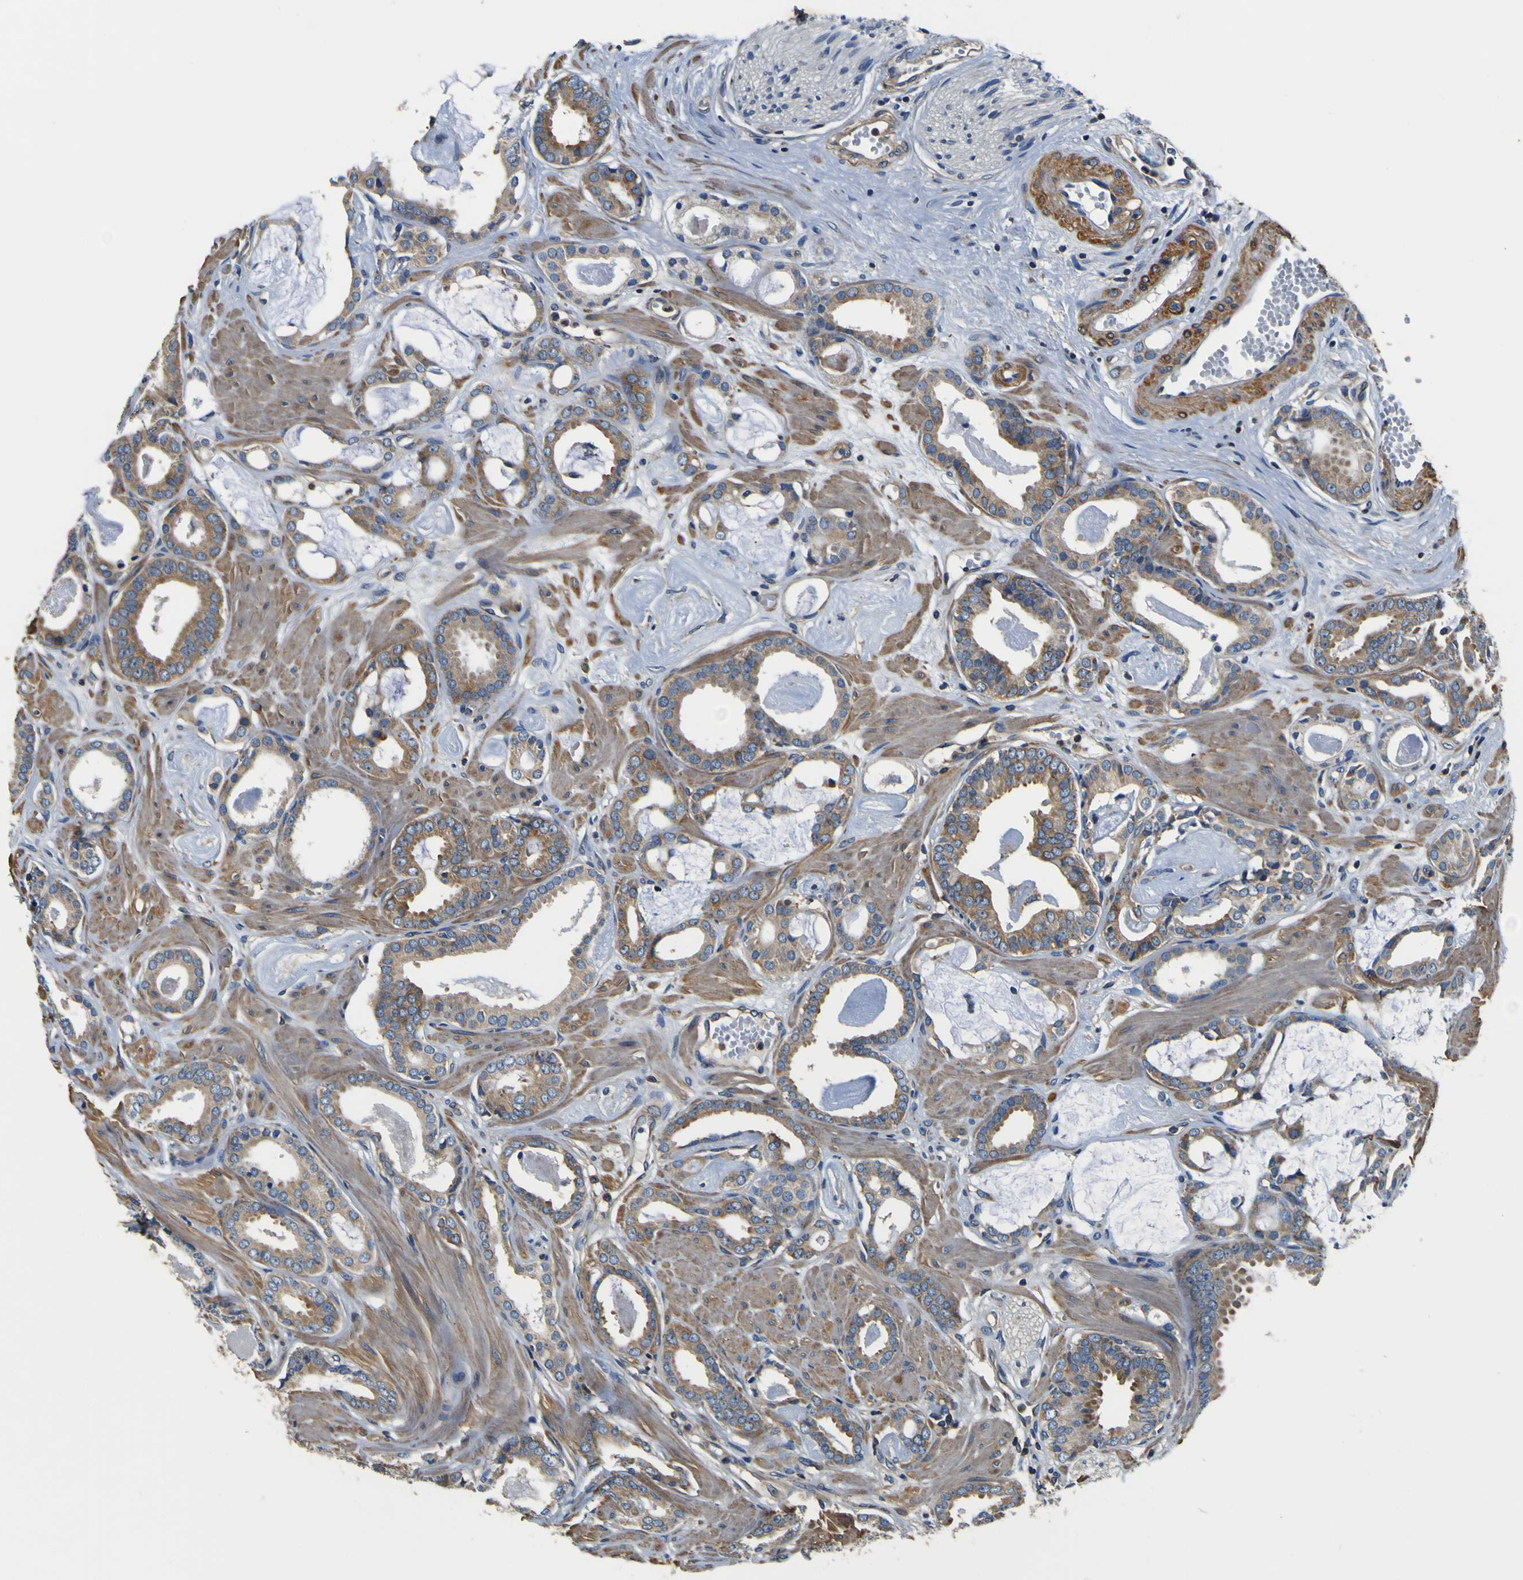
{"staining": {"intensity": "moderate", "quantity": ">75%", "location": "cytoplasmic/membranous"}, "tissue": "prostate cancer", "cell_type": "Tumor cells", "image_type": "cancer", "snomed": [{"axis": "morphology", "description": "Adenocarcinoma, Low grade"}, {"axis": "topography", "description": "Prostate"}], "caption": "A high-resolution image shows immunohistochemistry (IHC) staining of prostate adenocarcinoma (low-grade), which reveals moderate cytoplasmic/membranous positivity in approximately >75% of tumor cells.", "gene": "CNR2", "patient": {"sex": "male", "age": 53}}